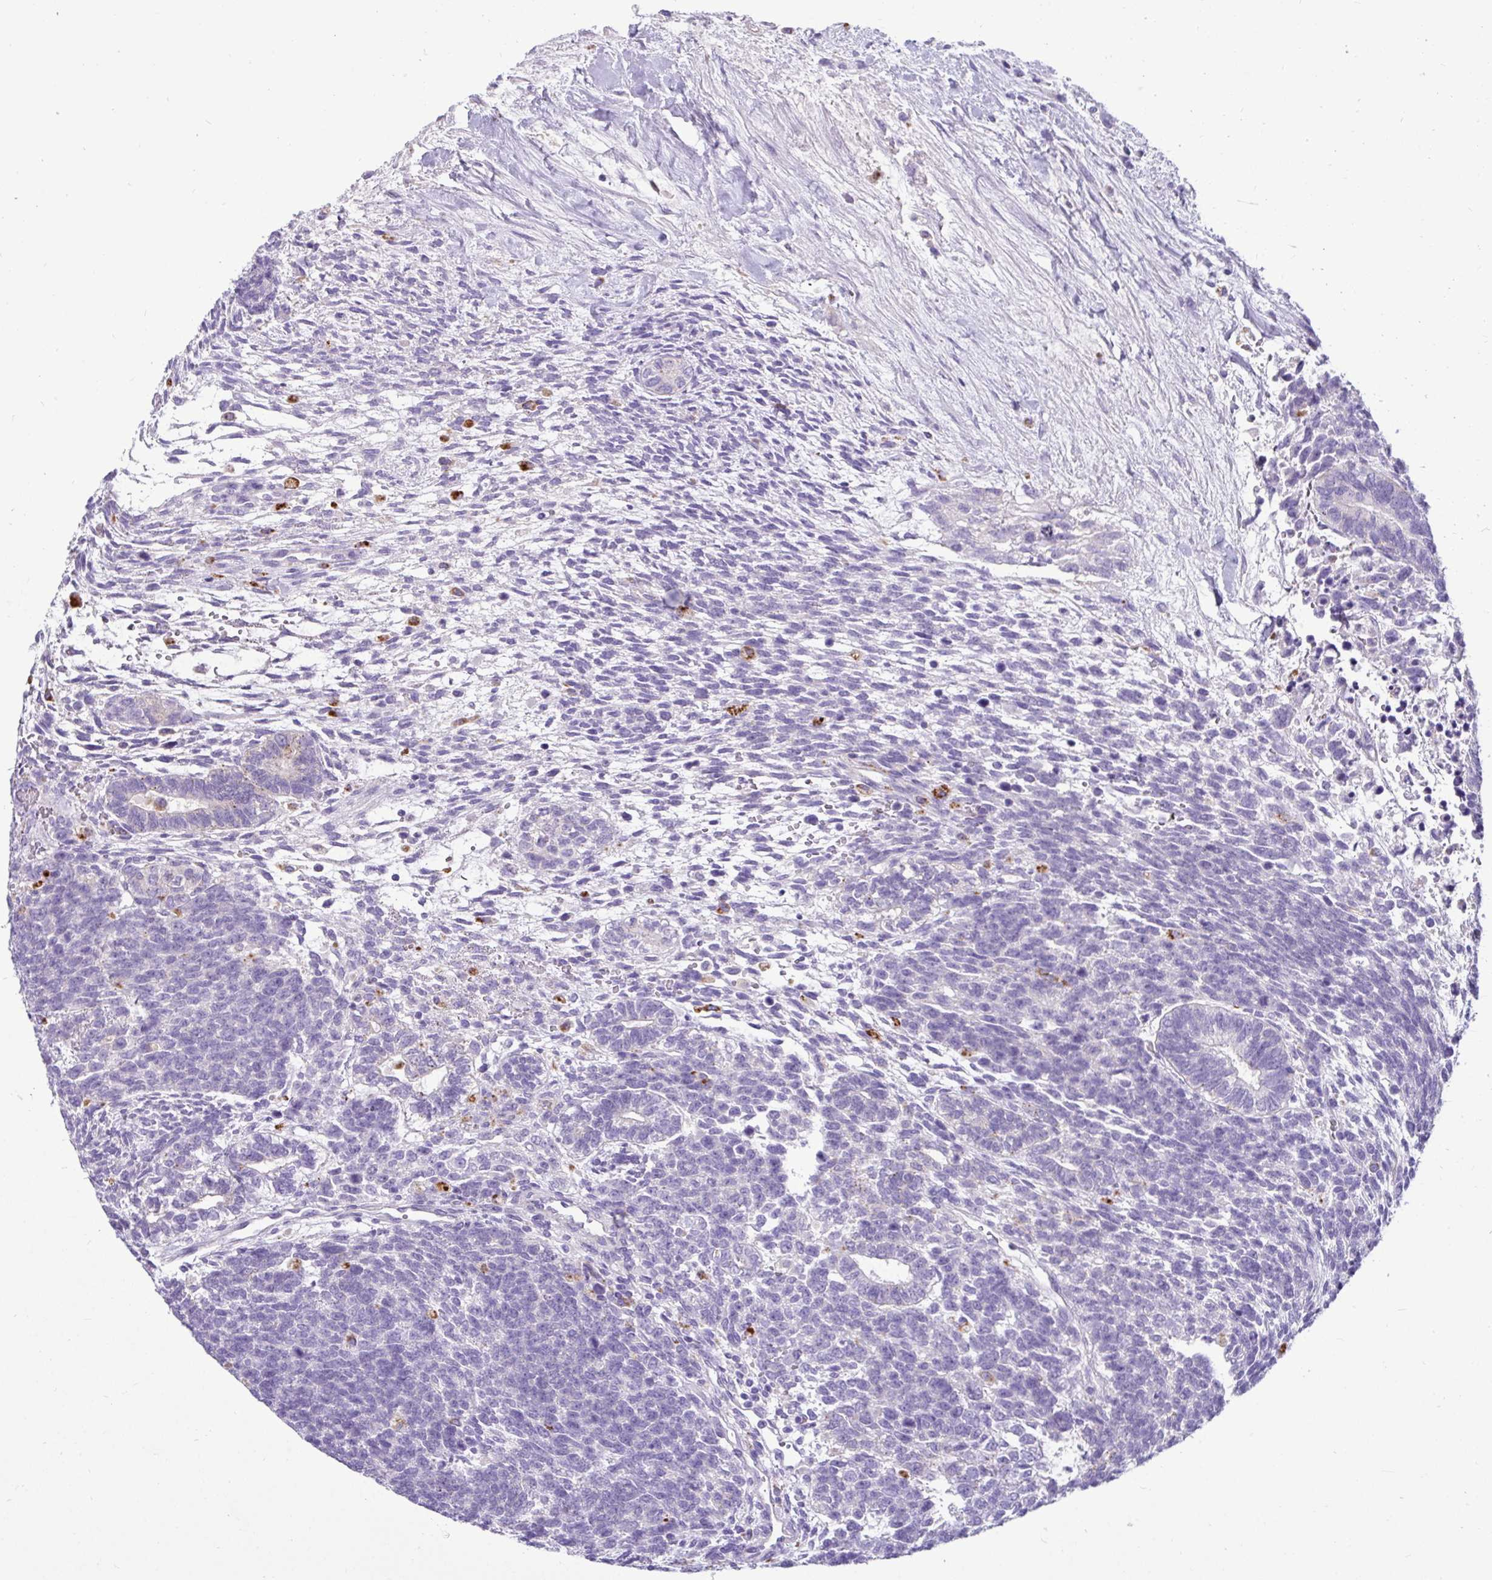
{"staining": {"intensity": "negative", "quantity": "none", "location": "none"}, "tissue": "testis cancer", "cell_type": "Tumor cells", "image_type": "cancer", "snomed": [{"axis": "morphology", "description": "Carcinoma, Embryonal, NOS"}, {"axis": "topography", "description": "Testis"}], "caption": "An IHC histopathology image of testis cancer (embryonal carcinoma) is shown. There is no staining in tumor cells of testis cancer (embryonal carcinoma). (IHC, brightfield microscopy, high magnification).", "gene": "CTSZ", "patient": {"sex": "male", "age": 23}}